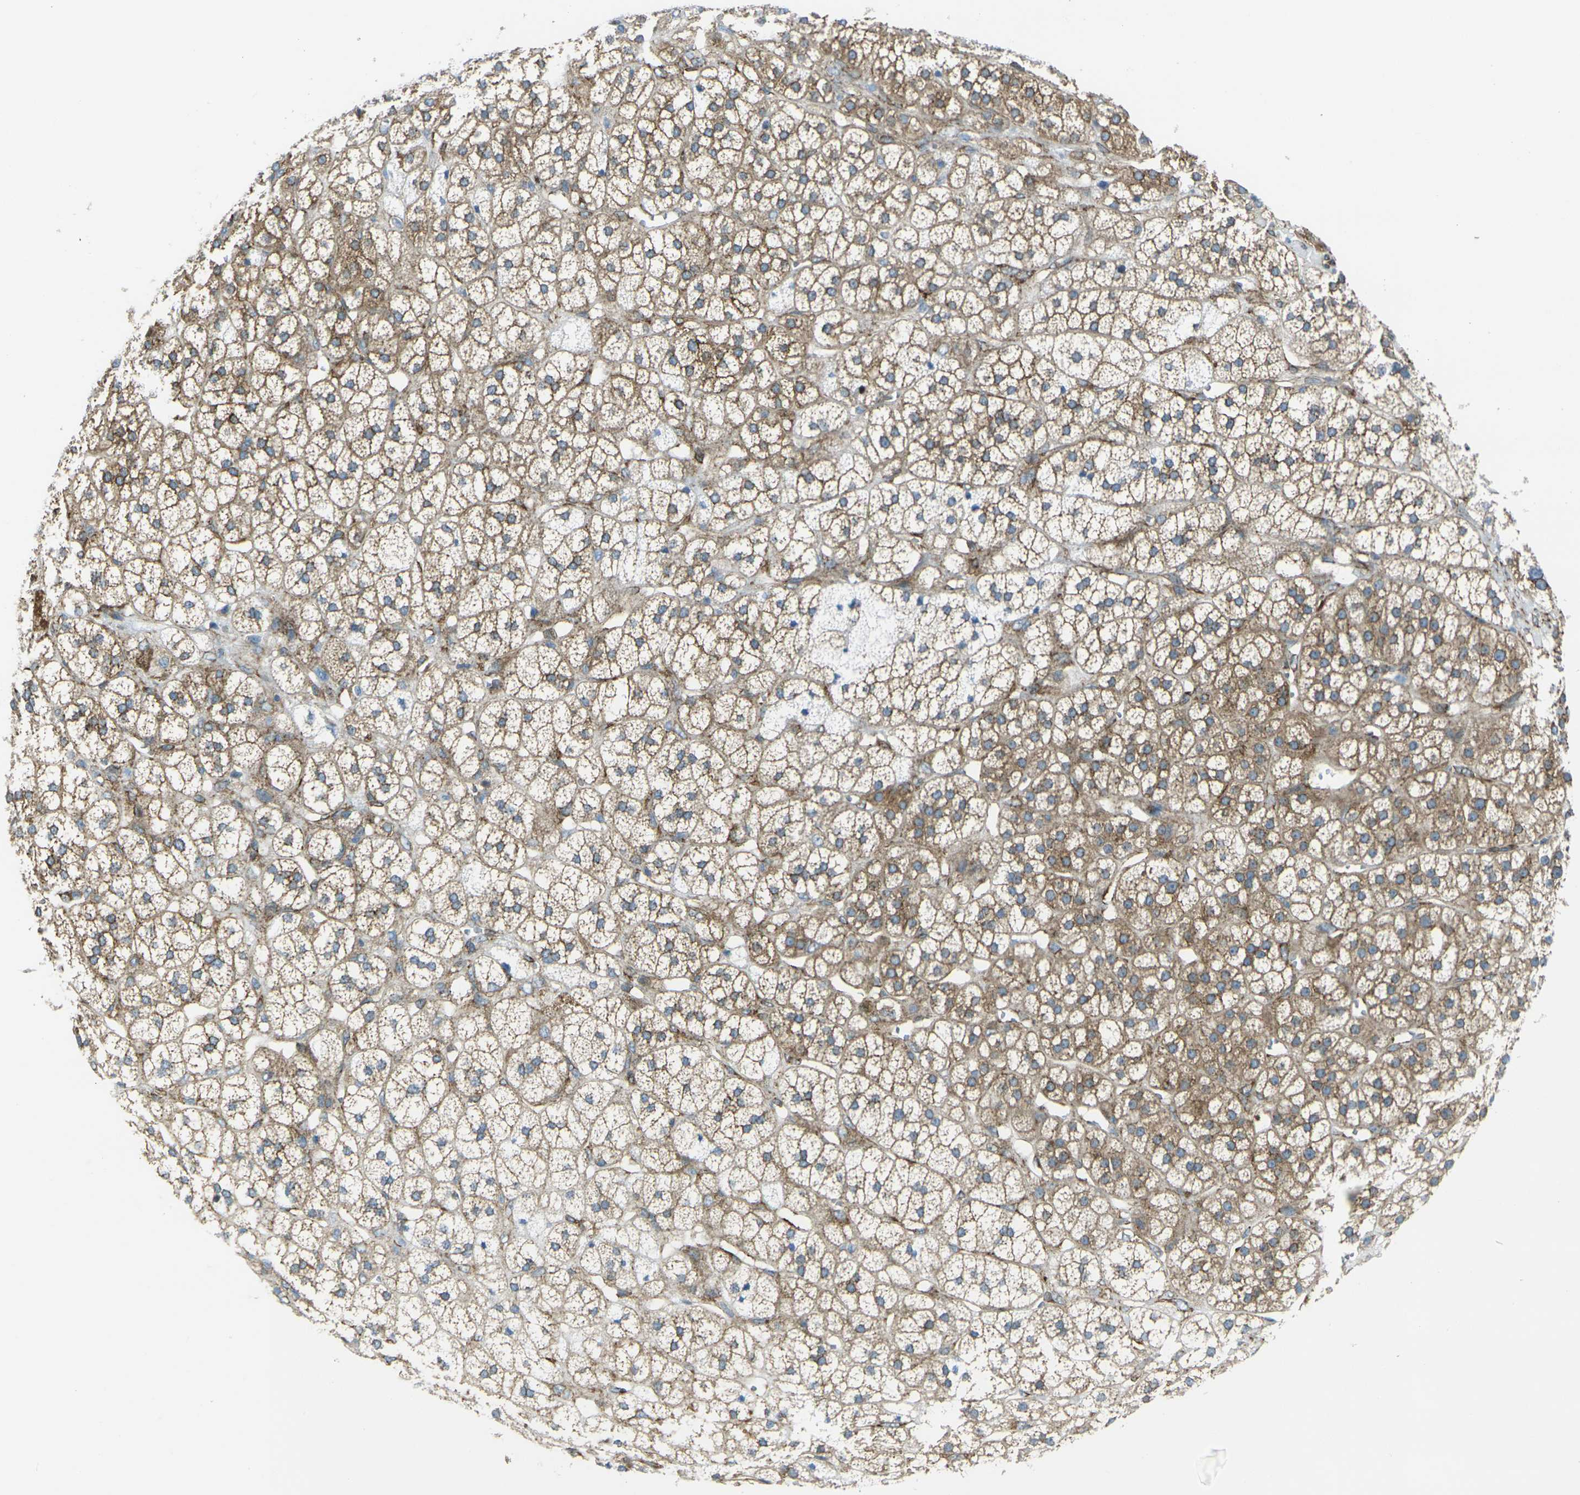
{"staining": {"intensity": "moderate", "quantity": ">75%", "location": "cytoplasmic/membranous"}, "tissue": "adrenal gland", "cell_type": "Glandular cells", "image_type": "normal", "snomed": [{"axis": "morphology", "description": "Normal tissue, NOS"}, {"axis": "topography", "description": "Adrenal gland"}], "caption": "Protein analysis of benign adrenal gland reveals moderate cytoplasmic/membranous positivity in approximately >75% of glandular cells. (DAB (3,3'-diaminobenzidine) IHC, brown staining for protein, blue staining for nuclei).", "gene": "CELSR2", "patient": {"sex": "male", "age": 56}}